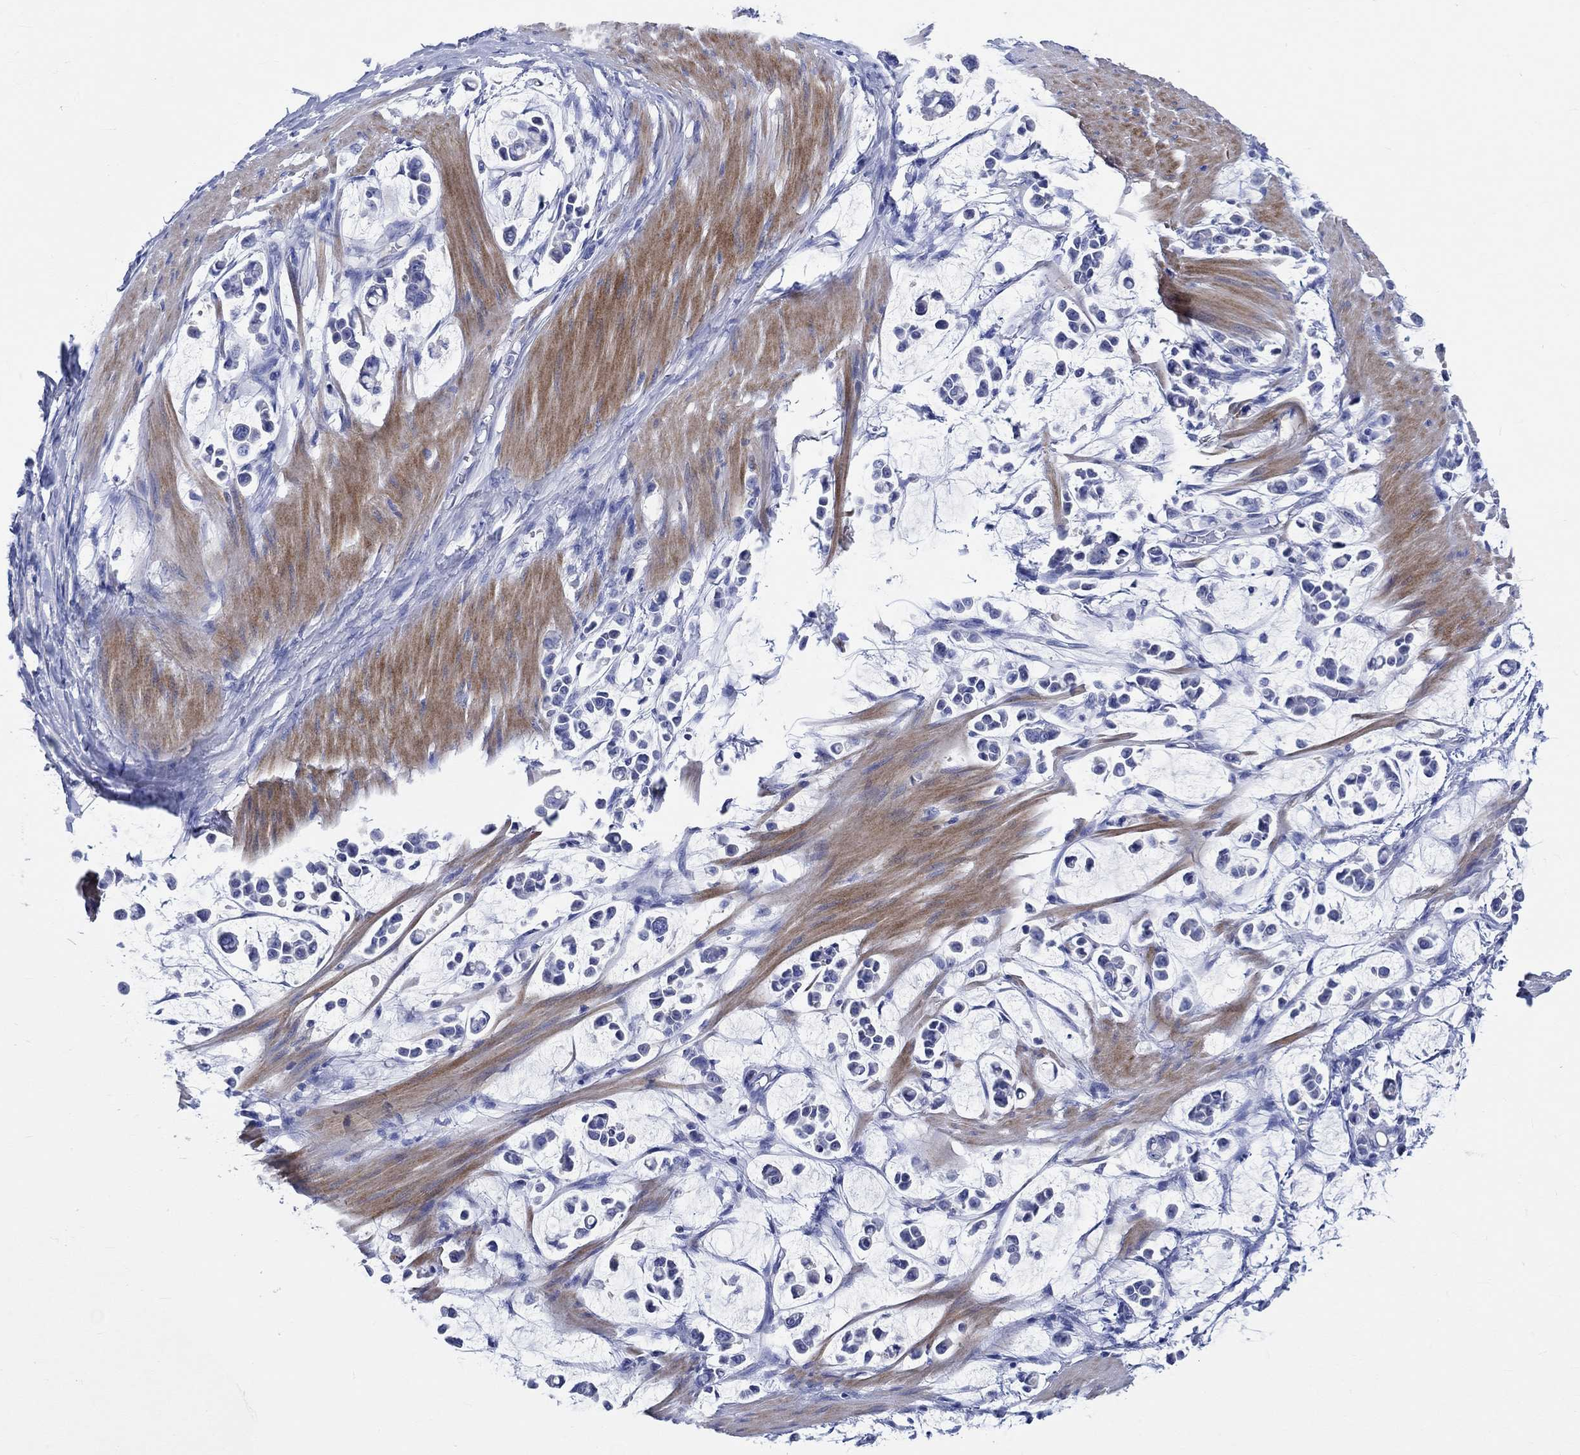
{"staining": {"intensity": "negative", "quantity": "none", "location": "none"}, "tissue": "stomach cancer", "cell_type": "Tumor cells", "image_type": "cancer", "snomed": [{"axis": "morphology", "description": "Adenocarcinoma, NOS"}, {"axis": "topography", "description": "Stomach"}], "caption": "Human stomach cancer stained for a protein using IHC exhibits no positivity in tumor cells.", "gene": "SHISA4", "patient": {"sex": "male", "age": 82}}